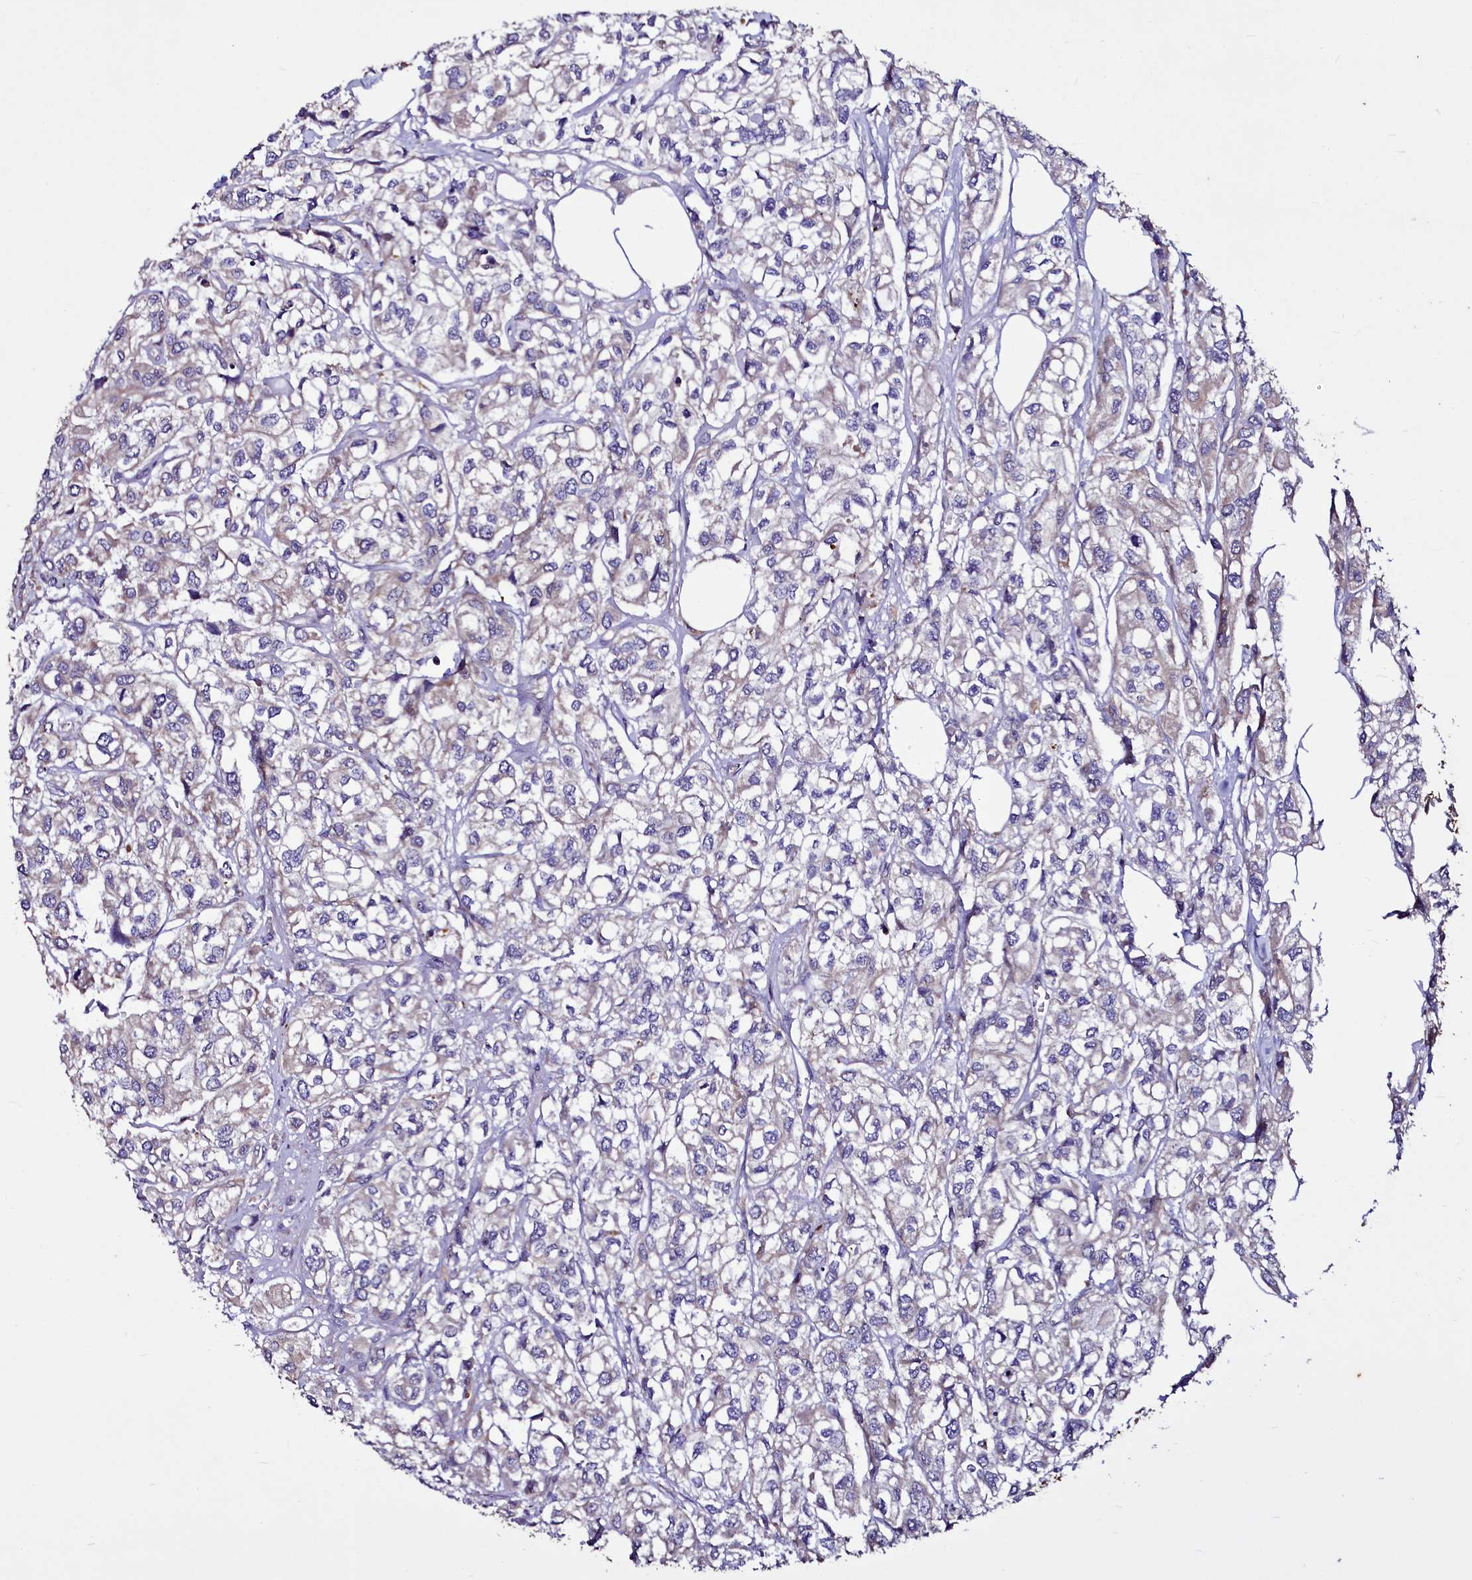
{"staining": {"intensity": "weak", "quantity": "<25%", "location": "cytoplasmic/membranous"}, "tissue": "urothelial cancer", "cell_type": "Tumor cells", "image_type": "cancer", "snomed": [{"axis": "morphology", "description": "Urothelial carcinoma, High grade"}, {"axis": "topography", "description": "Urinary bladder"}], "caption": "Tumor cells show no significant protein staining in urothelial carcinoma (high-grade).", "gene": "SELENOT", "patient": {"sex": "male", "age": 67}}